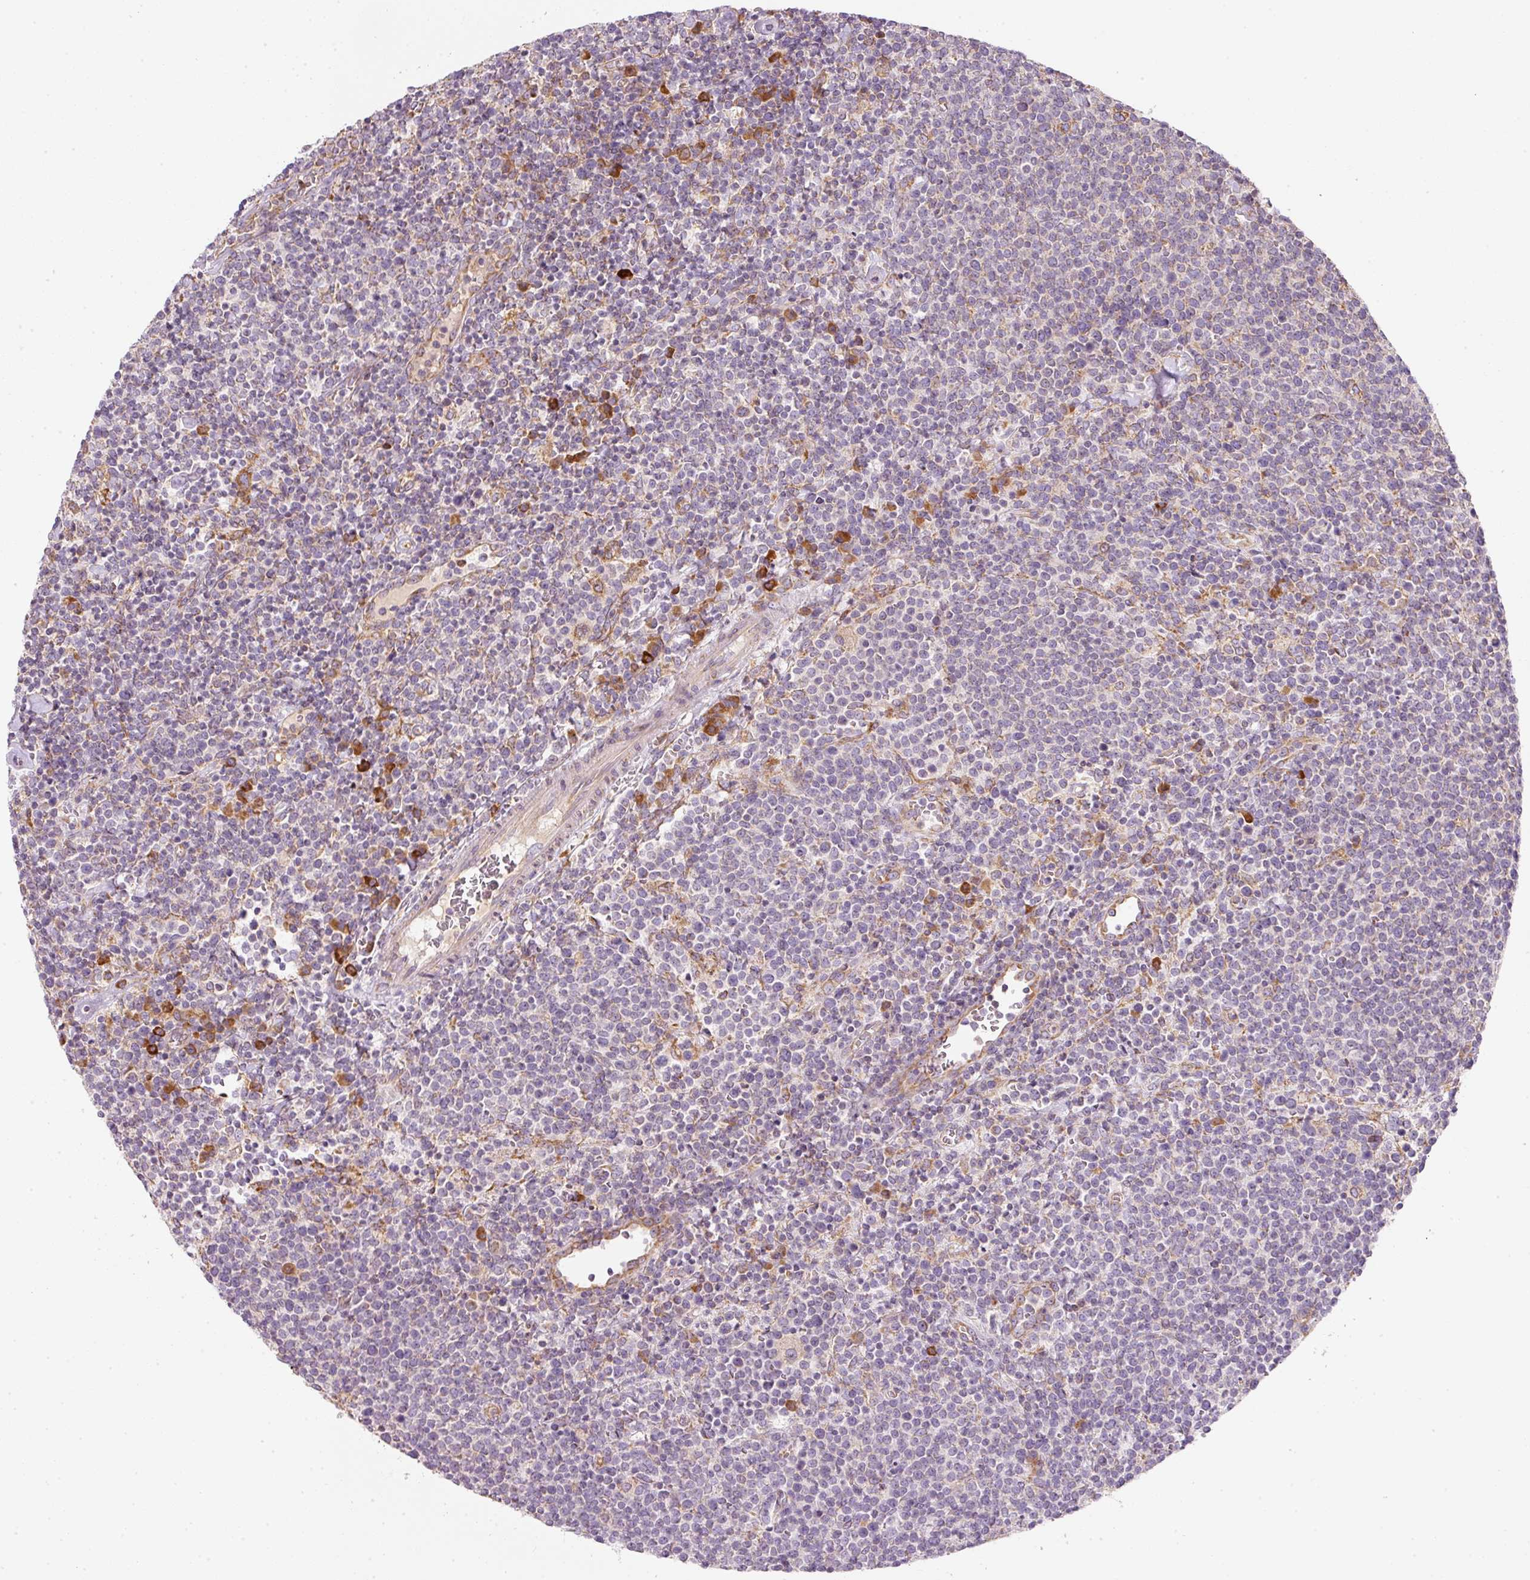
{"staining": {"intensity": "negative", "quantity": "none", "location": "none"}, "tissue": "lymphoma", "cell_type": "Tumor cells", "image_type": "cancer", "snomed": [{"axis": "morphology", "description": "Malignant lymphoma, non-Hodgkin's type, High grade"}, {"axis": "topography", "description": "Lymph node"}], "caption": "Human high-grade malignant lymphoma, non-Hodgkin's type stained for a protein using IHC demonstrates no positivity in tumor cells.", "gene": "MORN4", "patient": {"sex": "male", "age": 61}}